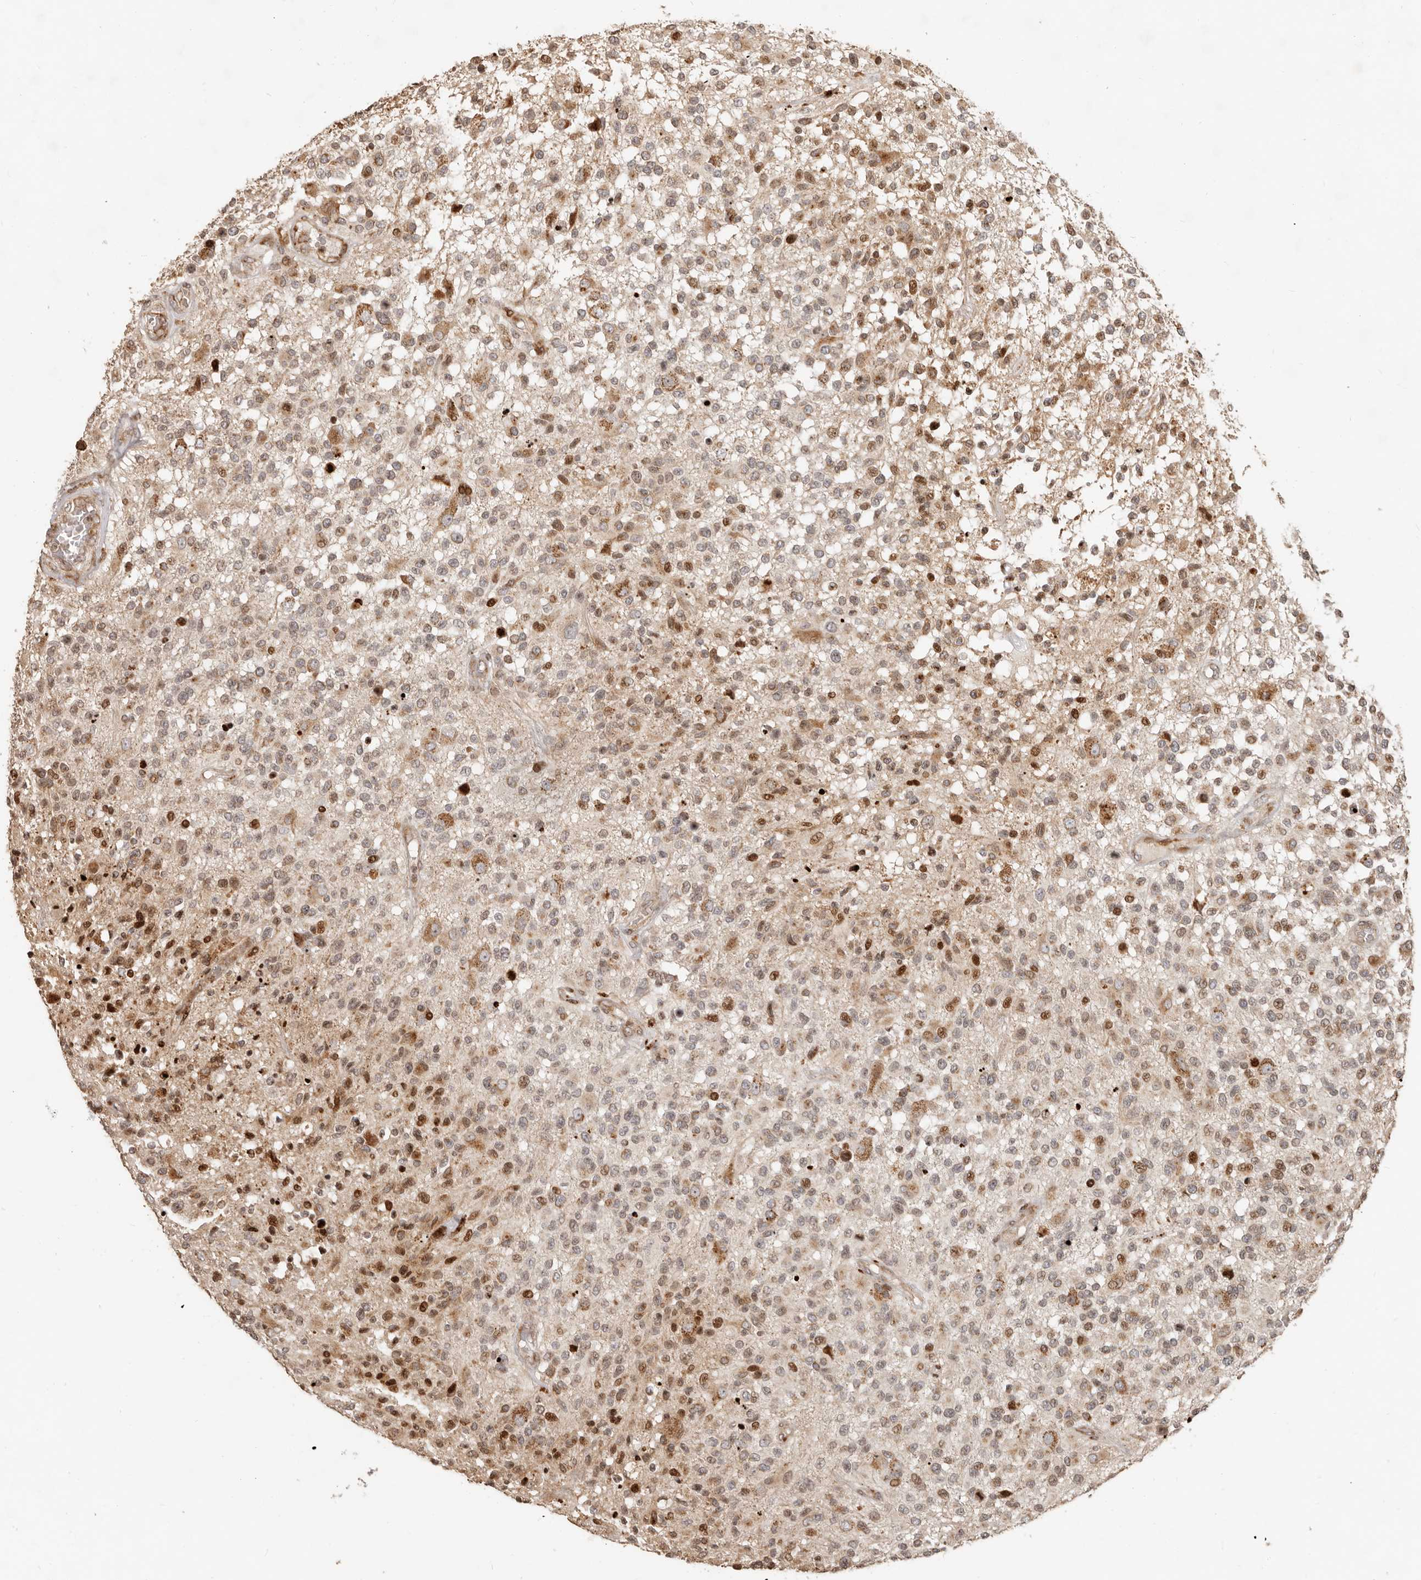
{"staining": {"intensity": "moderate", "quantity": "25%-75%", "location": "cytoplasmic/membranous,nuclear"}, "tissue": "glioma", "cell_type": "Tumor cells", "image_type": "cancer", "snomed": [{"axis": "morphology", "description": "Glioma, malignant, High grade"}, {"axis": "morphology", "description": "Glioblastoma, NOS"}, {"axis": "topography", "description": "Brain"}], "caption": "Brown immunohistochemical staining in glioma shows moderate cytoplasmic/membranous and nuclear positivity in about 25%-75% of tumor cells.", "gene": "TRIM4", "patient": {"sex": "male", "age": 60}}